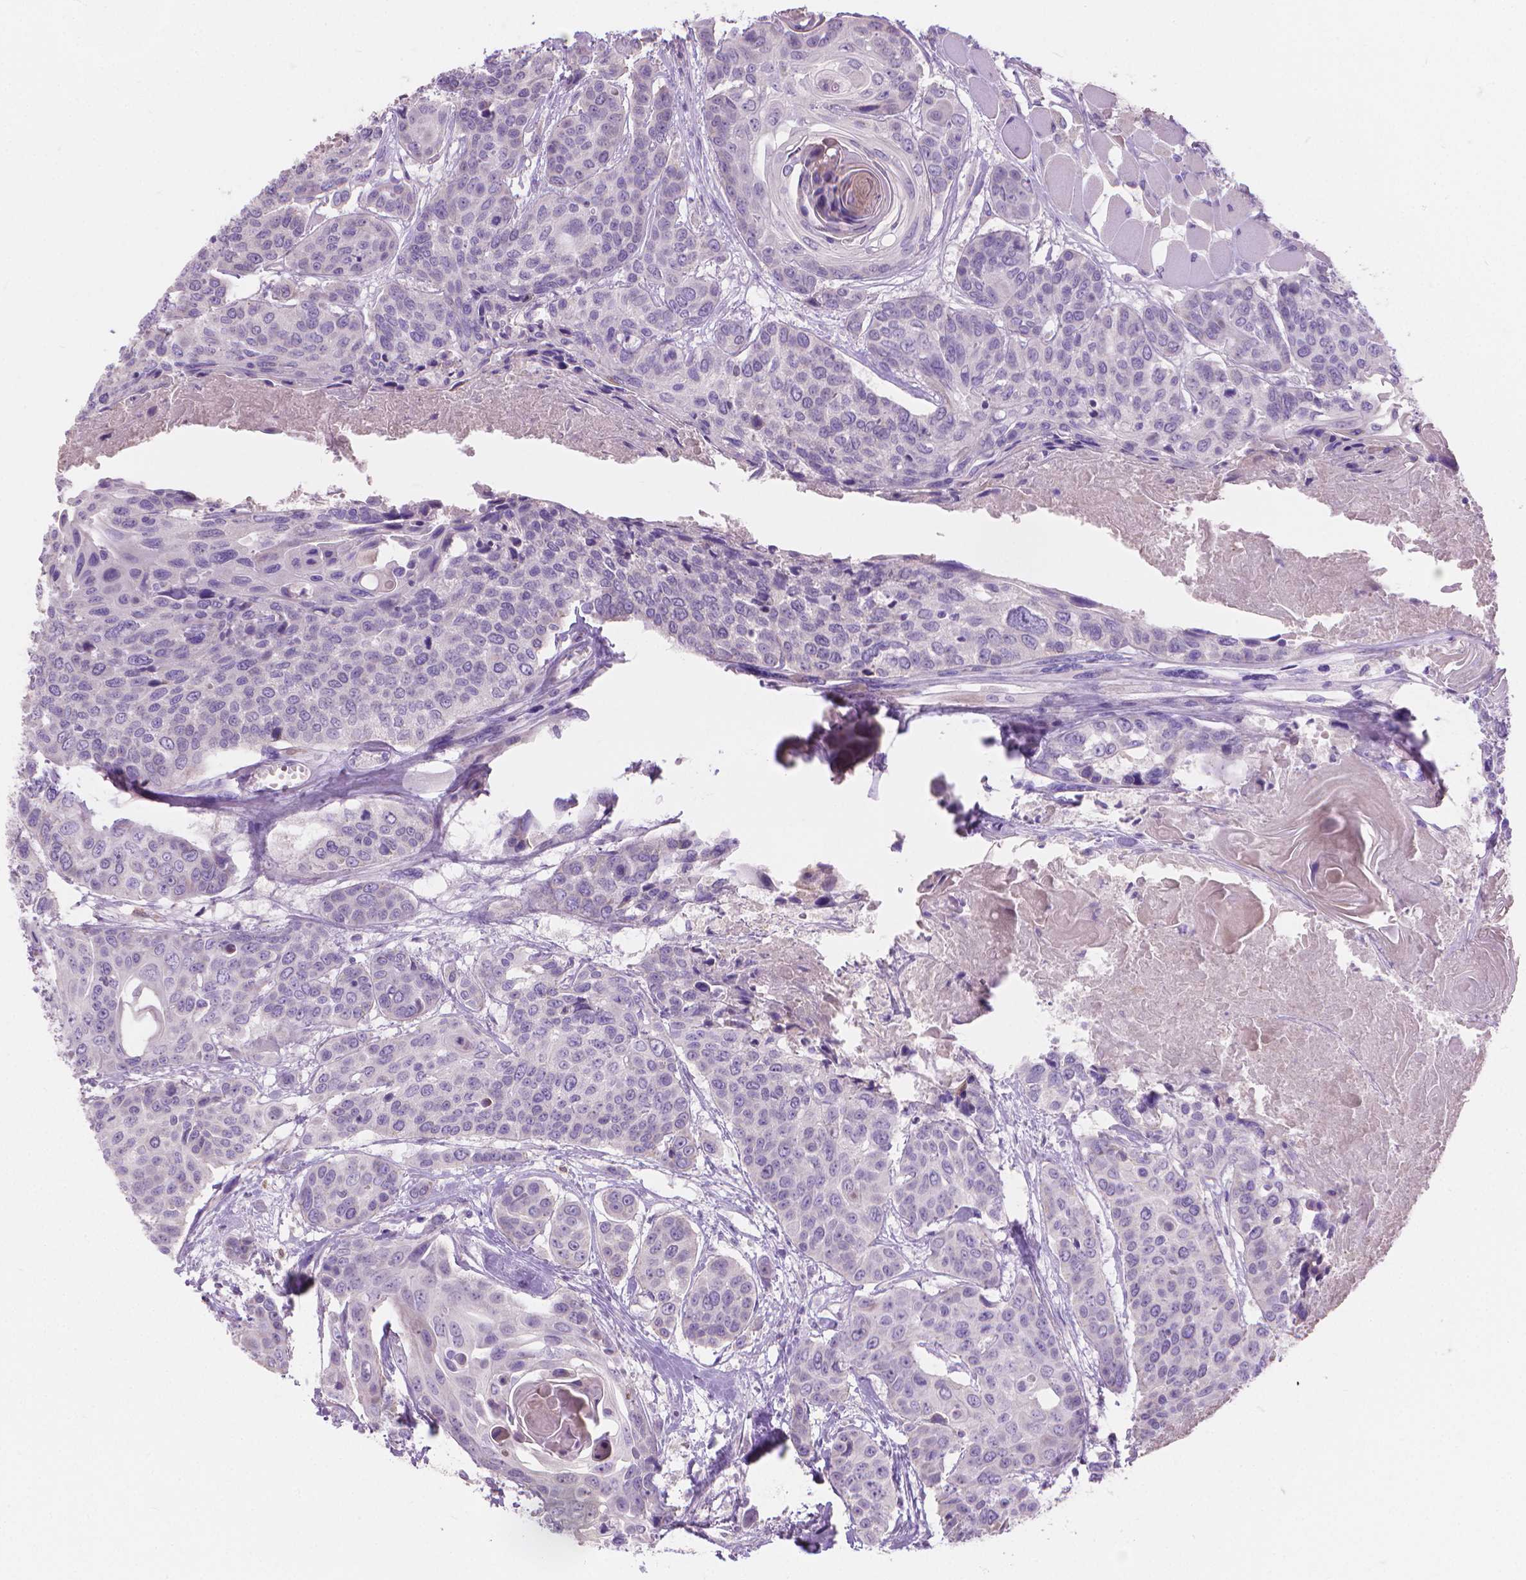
{"staining": {"intensity": "negative", "quantity": "none", "location": "none"}, "tissue": "head and neck cancer", "cell_type": "Tumor cells", "image_type": "cancer", "snomed": [{"axis": "morphology", "description": "Squamous cell carcinoma, NOS"}, {"axis": "topography", "description": "Oral tissue"}, {"axis": "topography", "description": "Head-Neck"}], "caption": "Immunohistochemical staining of human head and neck squamous cell carcinoma shows no significant staining in tumor cells.", "gene": "CABCOCO1", "patient": {"sex": "male", "age": 56}}